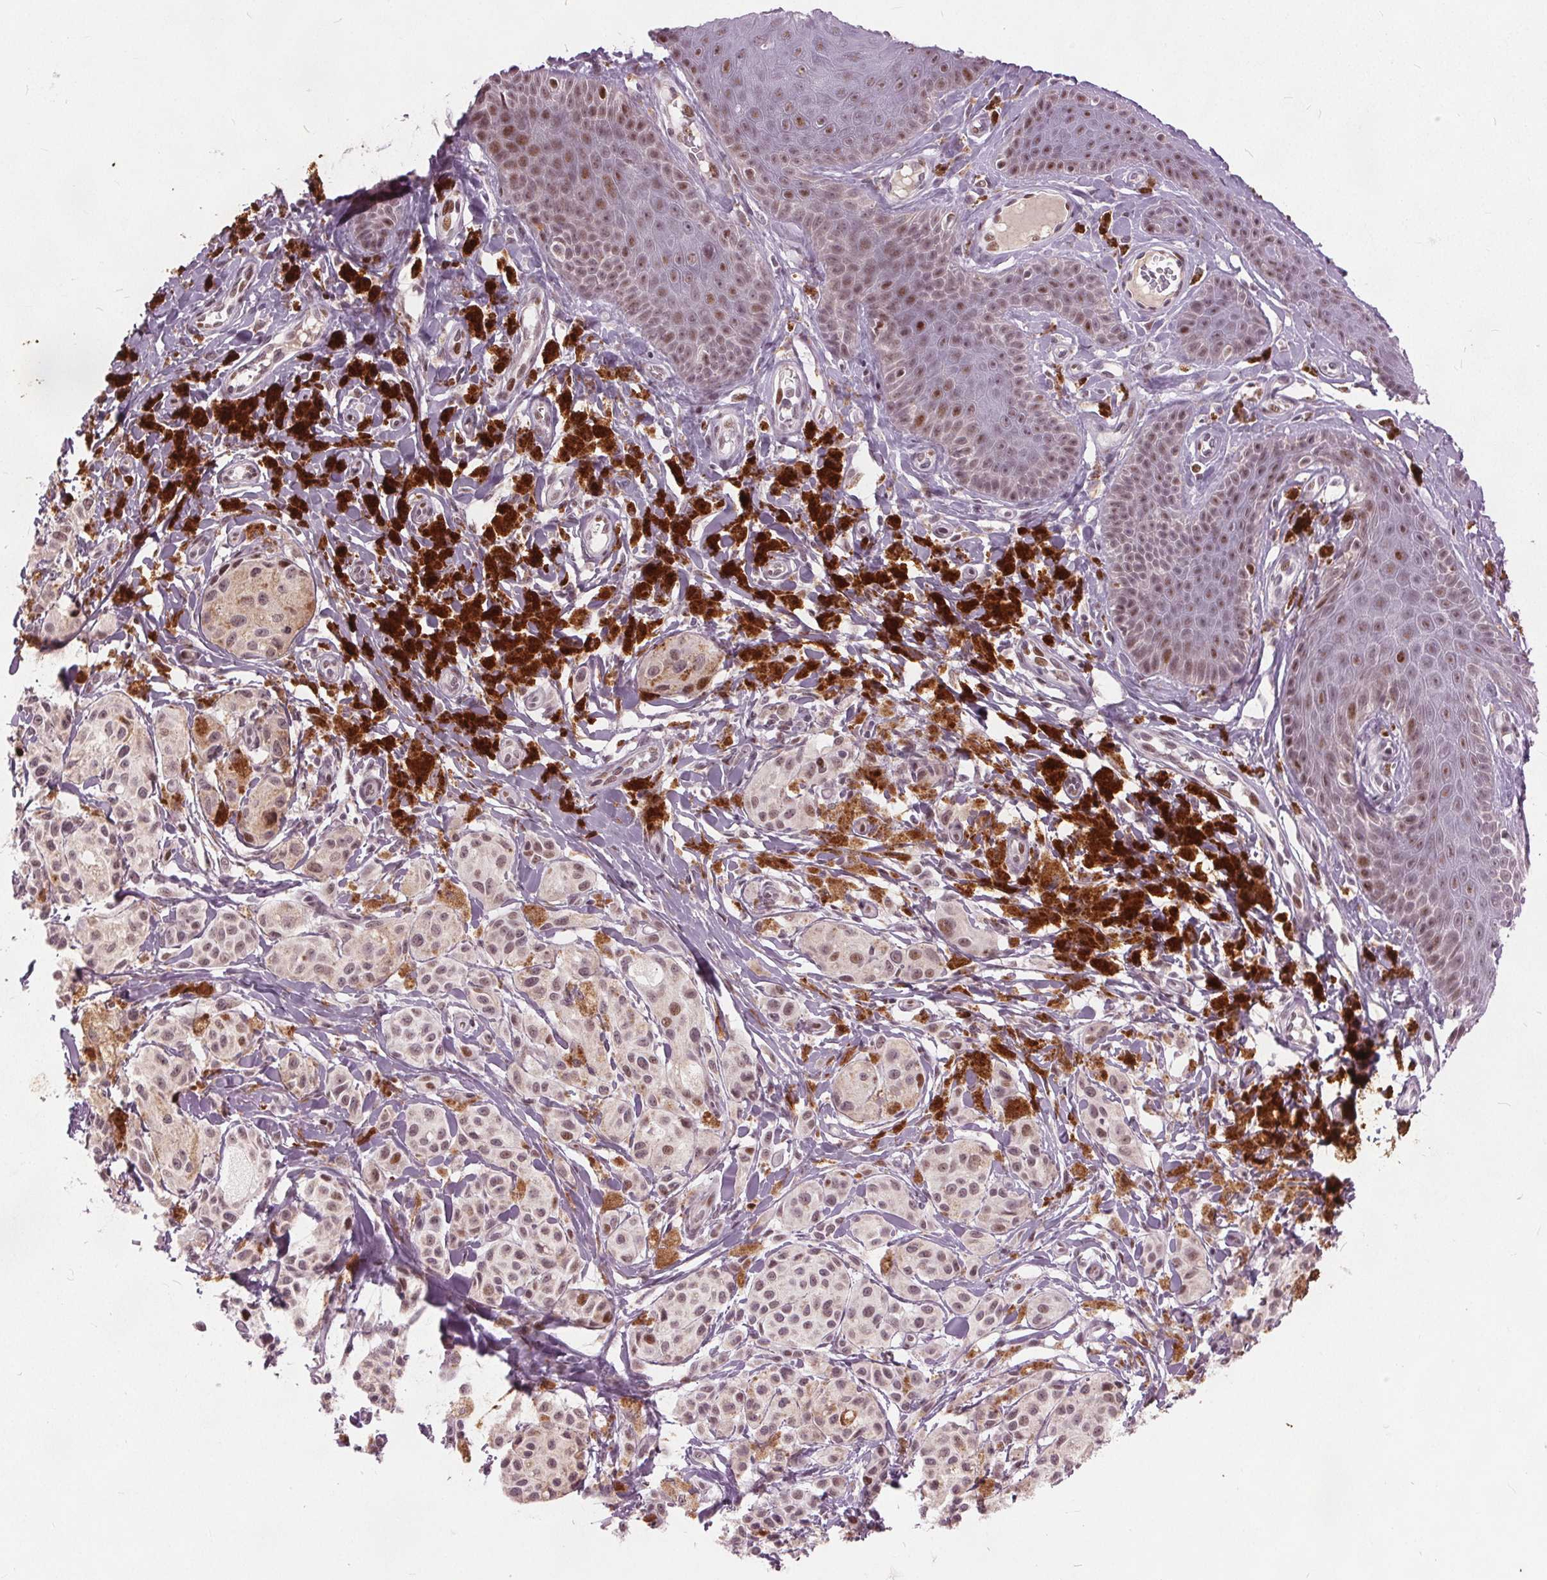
{"staining": {"intensity": "weak", "quantity": ">75%", "location": "nuclear"}, "tissue": "melanoma", "cell_type": "Tumor cells", "image_type": "cancer", "snomed": [{"axis": "morphology", "description": "Malignant melanoma, NOS"}, {"axis": "topography", "description": "Skin"}], "caption": "The immunohistochemical stain highlights weak nuclear expression in tumor cells of malignant melanoma tissue. The protein of interest is shown in brown color, while the nuclei are stained blue.", "gene": "TTC34", "patient": {"sex": "female", "age": 80}}